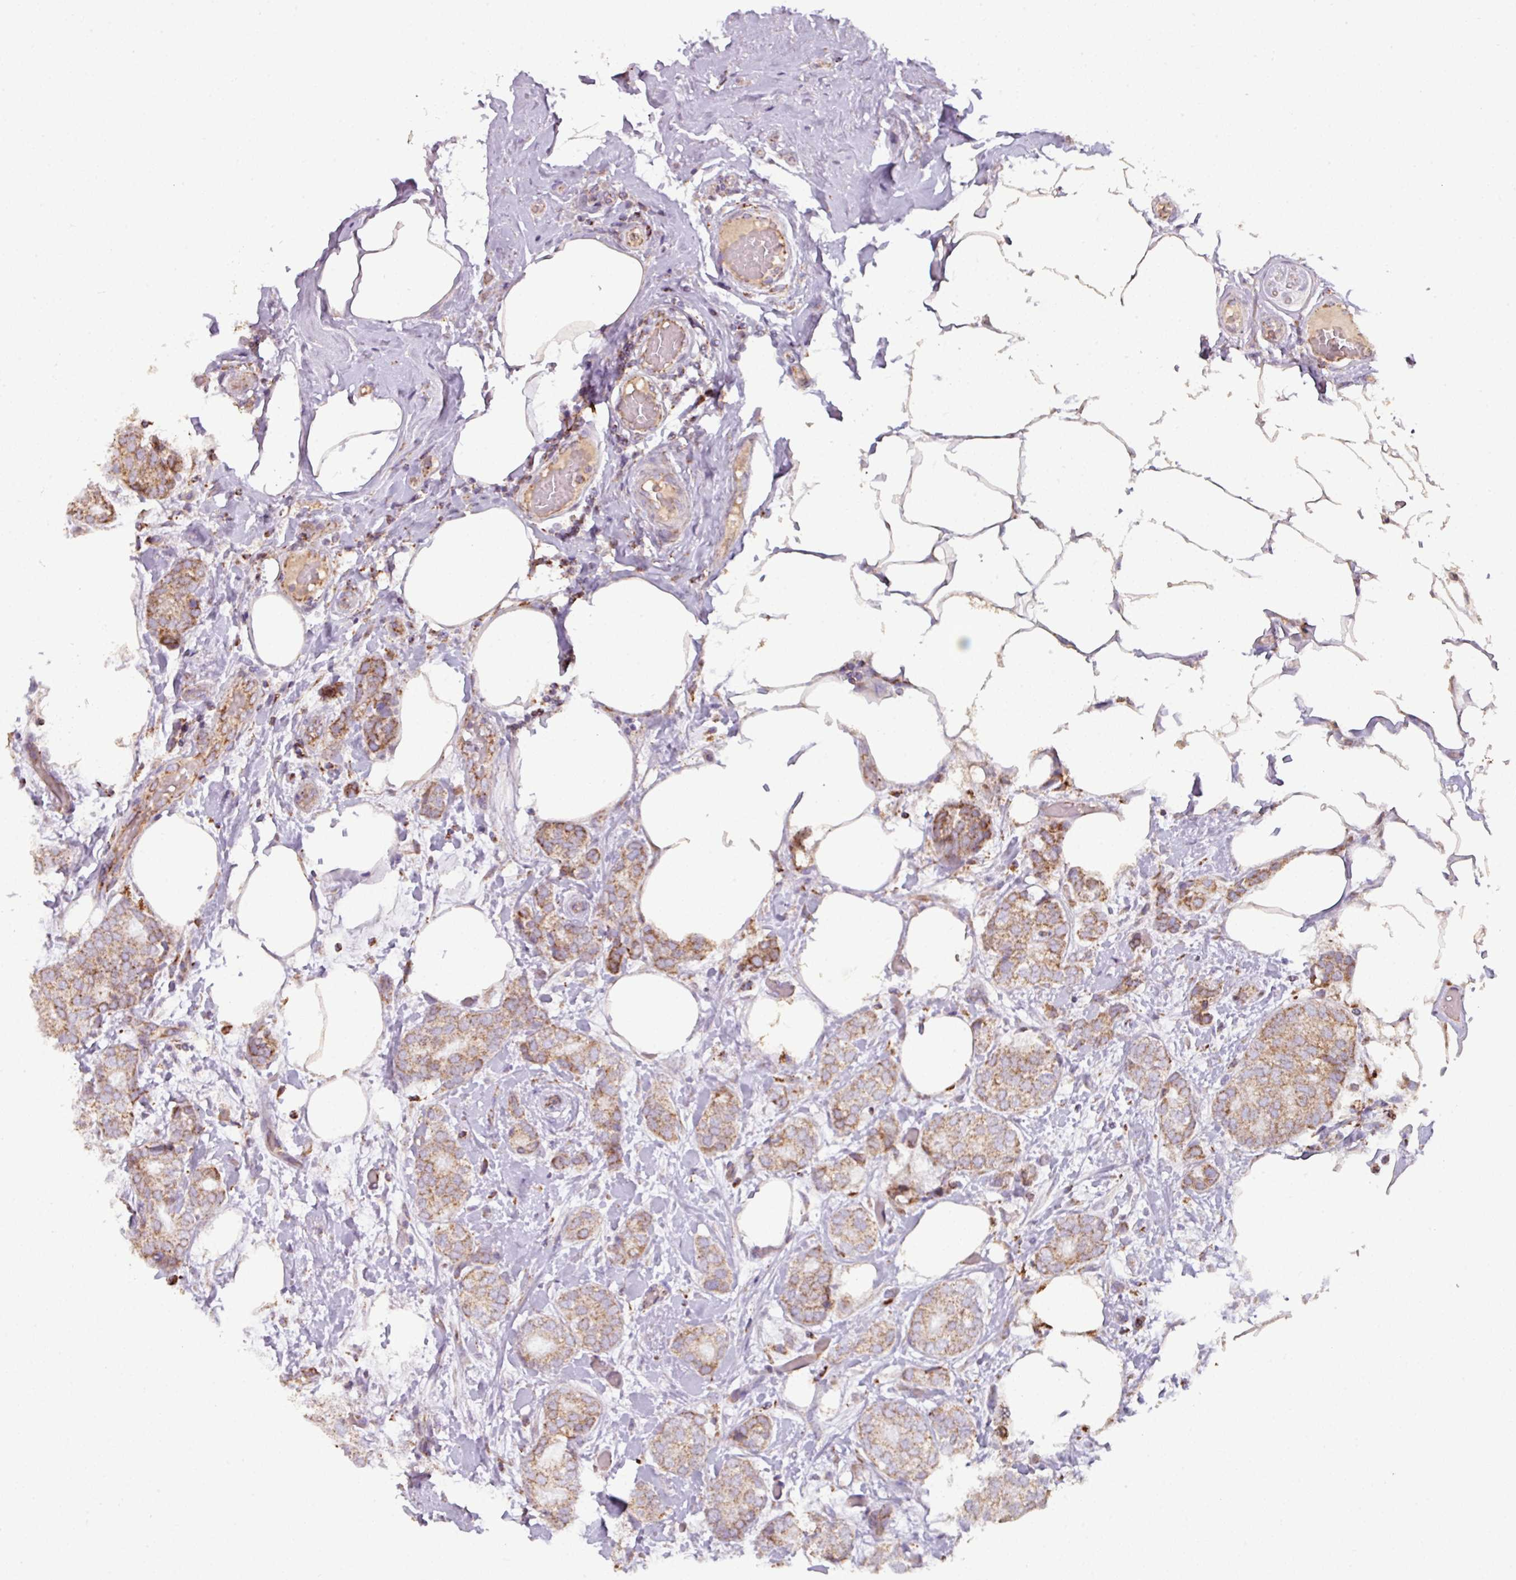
{"staining": {"intensity": "moderate", "quantity": "25%-75%", "location": "cytoplasmic/membranous"}, "tissue": "breast cancer", "cell_type": "Tumor cells", "image_type": "cancer", "snomed": [{"axis": "morphology", "description": "Duct carcinoma"}, {"axis": "topography", "description": "Breast"}], "caption": "Intraductal carcinoma (breast) stained with DAB (3,3'-diaminobenzidine) immunohistochemistry (IHC) displays medium levels of moderate cytoplasmic/membranous positivity in about 25%-75% of tumor cells. (IHC, brightfield microscopy, high magnification).", "gene": "SQOR", "patient": {"sex": "female", "age": 73}}